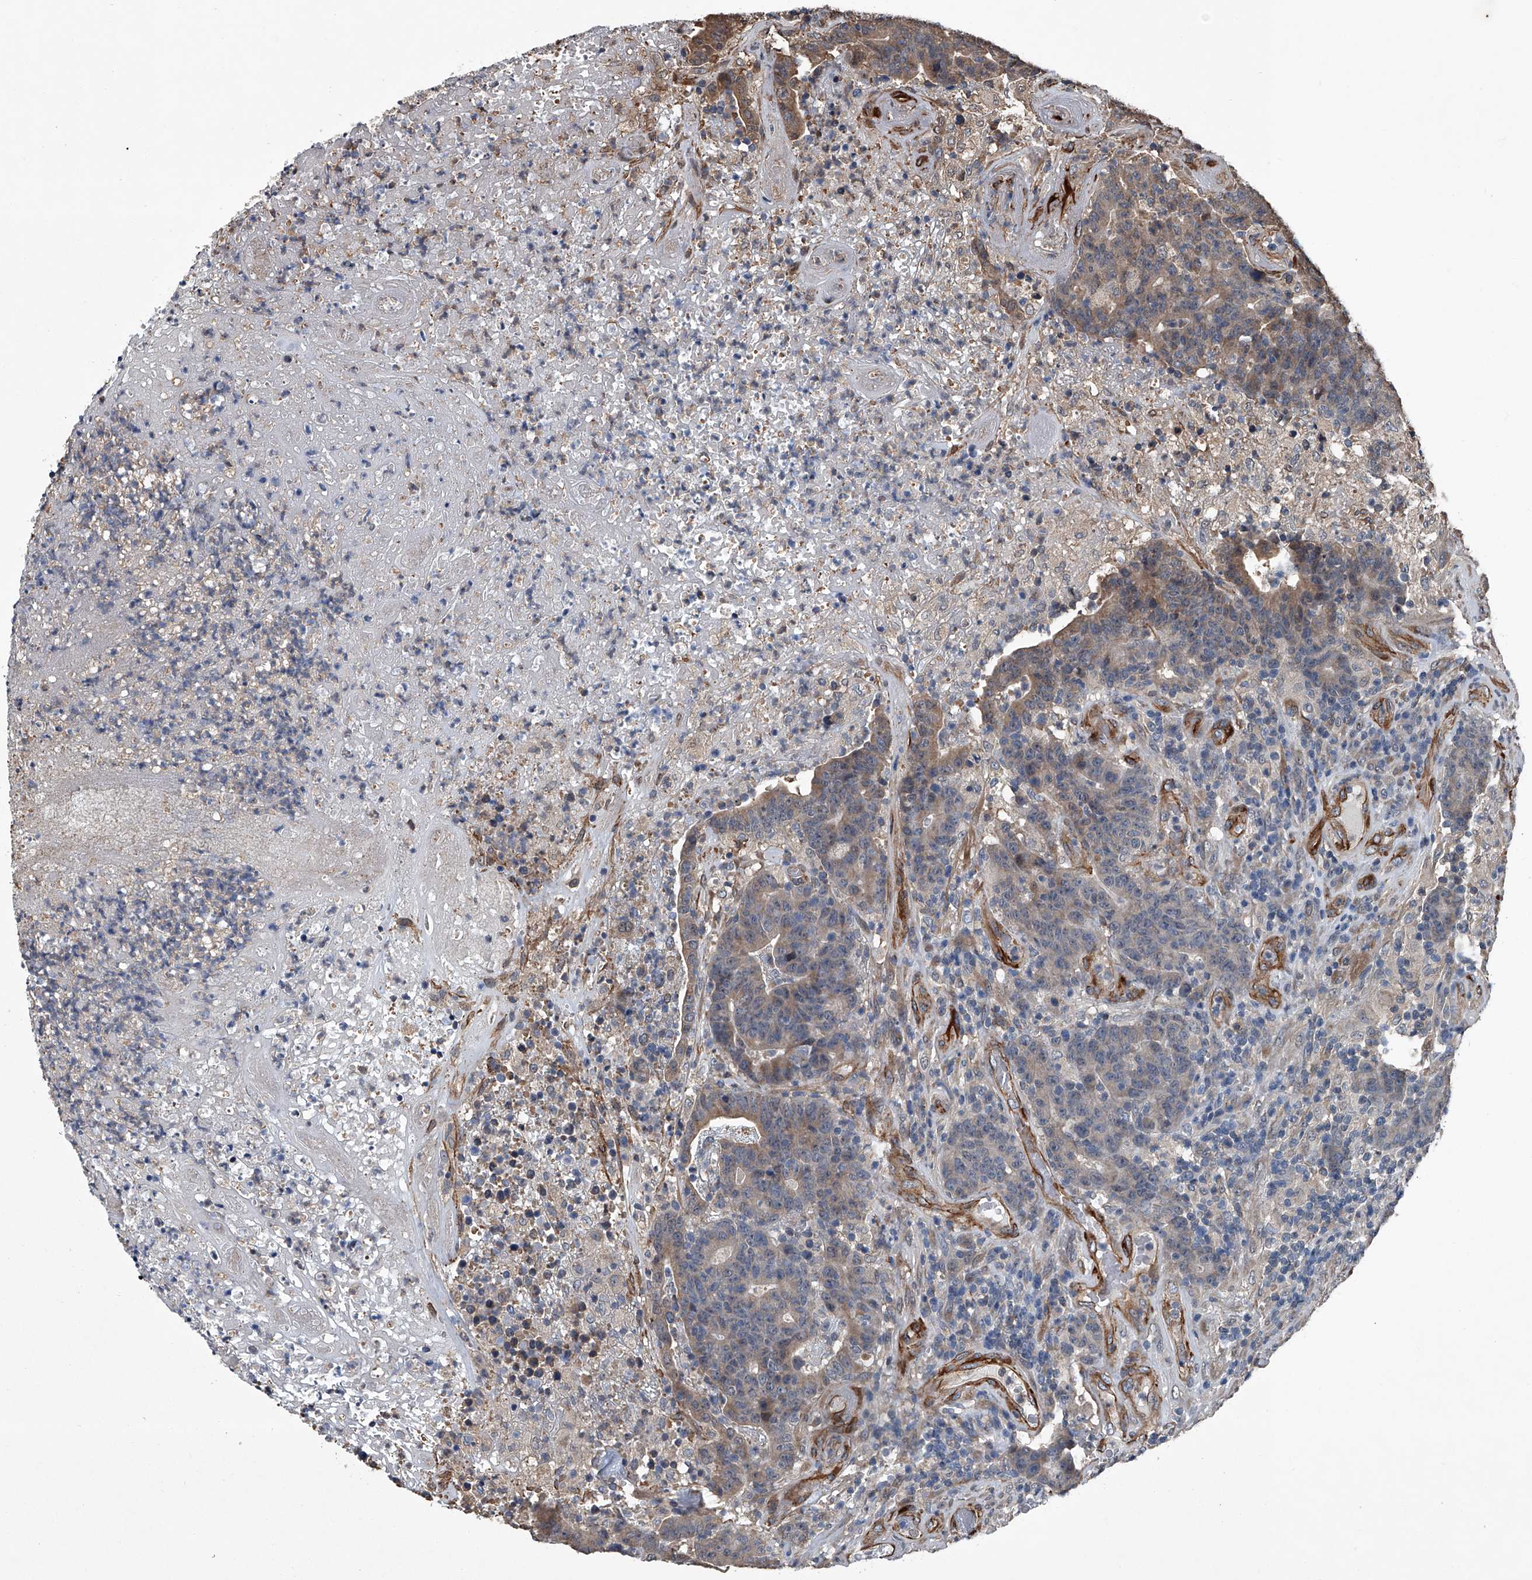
{"staining": {"intensity": "weak", "quantity": "<25%", "location": "cytoplasmic/membranous"}, "tissue": "colorectal cancer", "cell_type": "Tumor cells", "image_type": "cancer", "snomed": [{"axis": "morphology", "description": "Normal tissue, NOS"}, {"axis": "morphology", "description": "Adenocarcinoma, NOS"}, {"axis": "topography", "description": "Colon"}], "caption": "Immunohistochemistry (IHC) photomicrograph of neoplastic tissue: colorectal cancer (adenocarcinoma) stained with DAB (3,3'-diaminobenzidine) reveals no significant protein staining in tumor cells.", "gene": "LDLRAD2", "patient": {"sex": "female", "age": 75}}